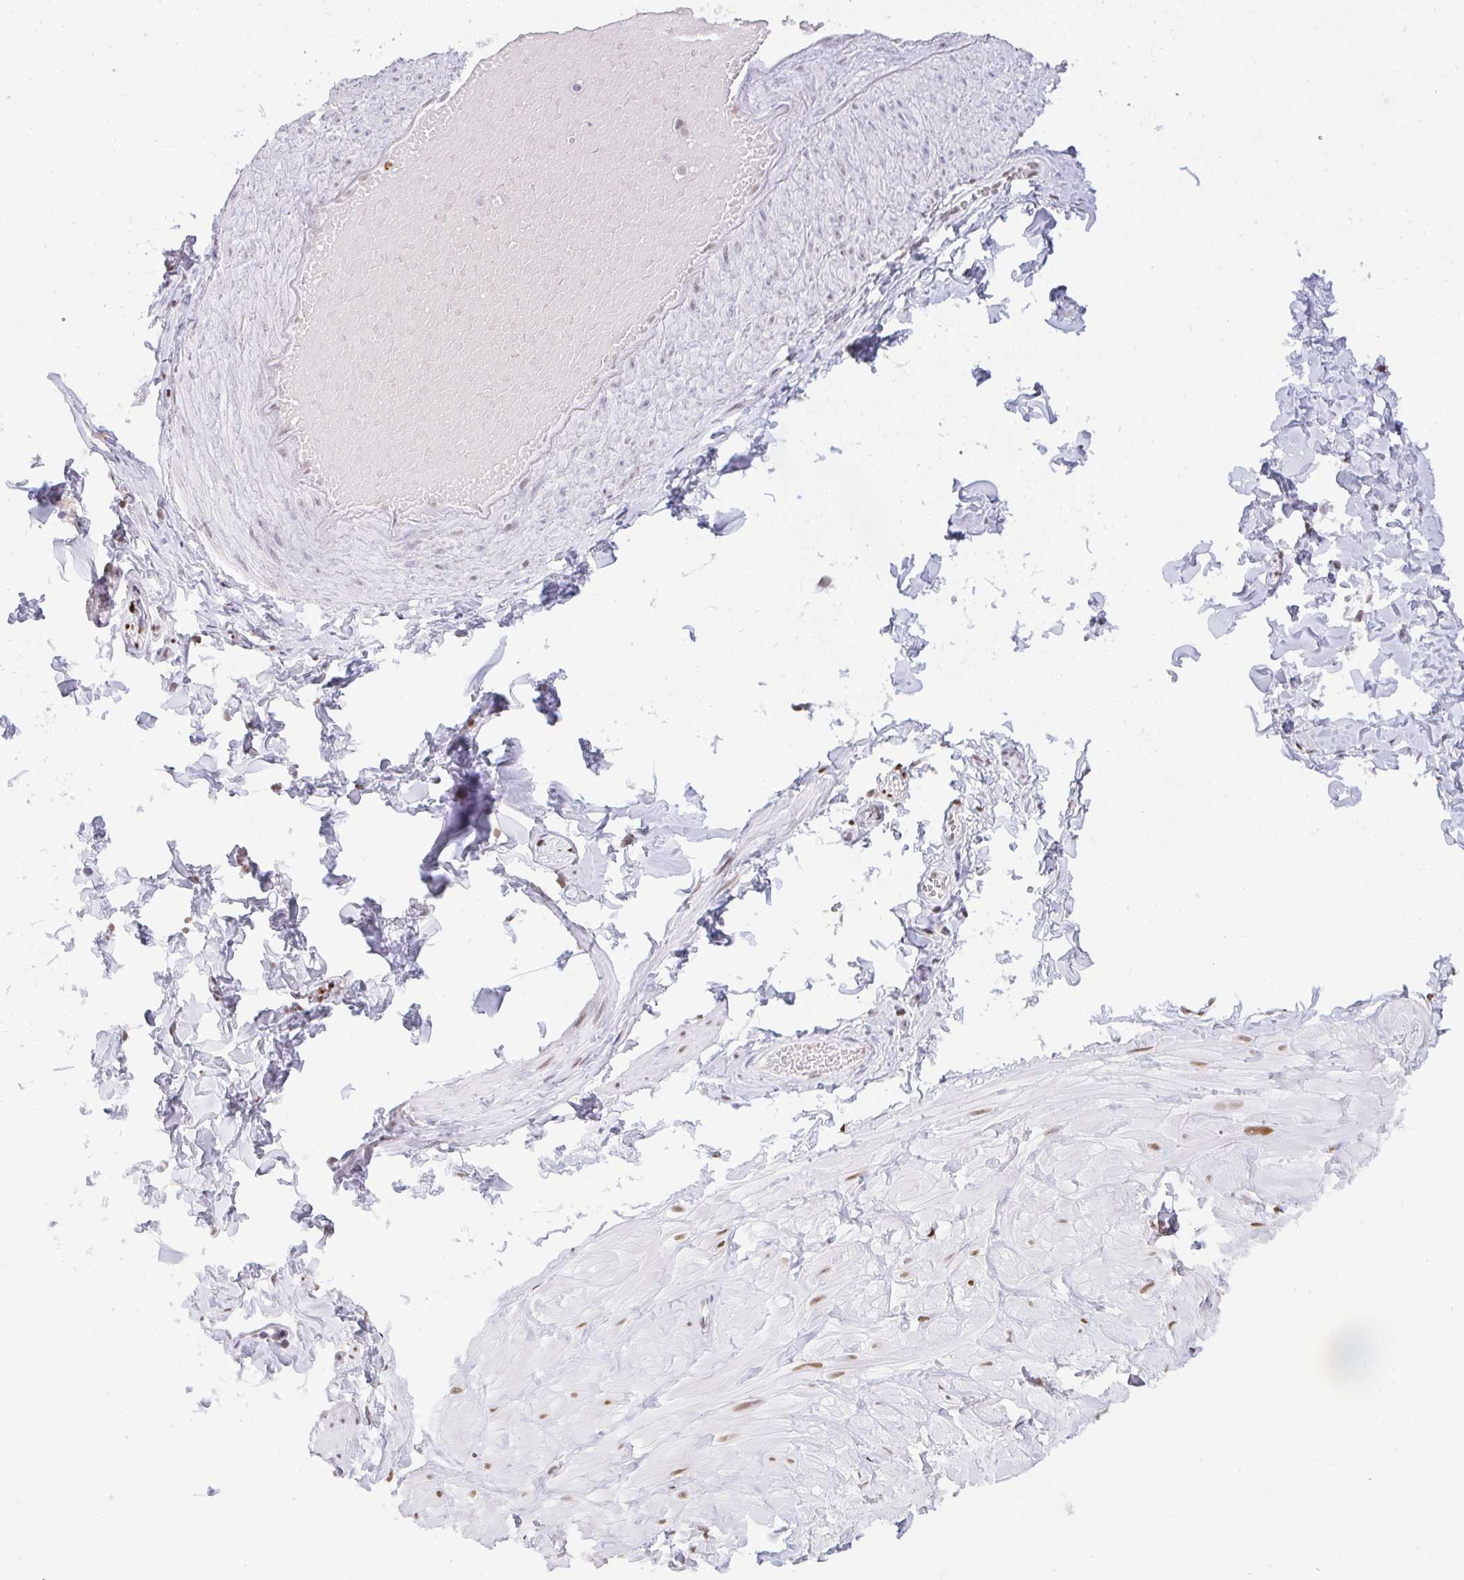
{"staining": {"intensity": "negative", "quantity": "none", "location": "none"}, "tissue": "adipose tissue", "cell_type": "Adipocytes", "image_type": "normal", "snomed": [{"axis": "morphology", "description": "Normal tissue, NOS"}, {"axis": "topography", "description": "Soft tissue"}, {"axis": "topography", "description": "Adipose tissue"}, {"axis": "topography", "description": "Vascular tissue"}, {"axis": "topography", "description": "Peripheral nerve tissue"}], "caption": "Benign adipose tissue was stained to show a protein in brown. There is no significant staining in adipocytes.", "gene": "BBX", "patient": {"sex": "male", "age": 29}}